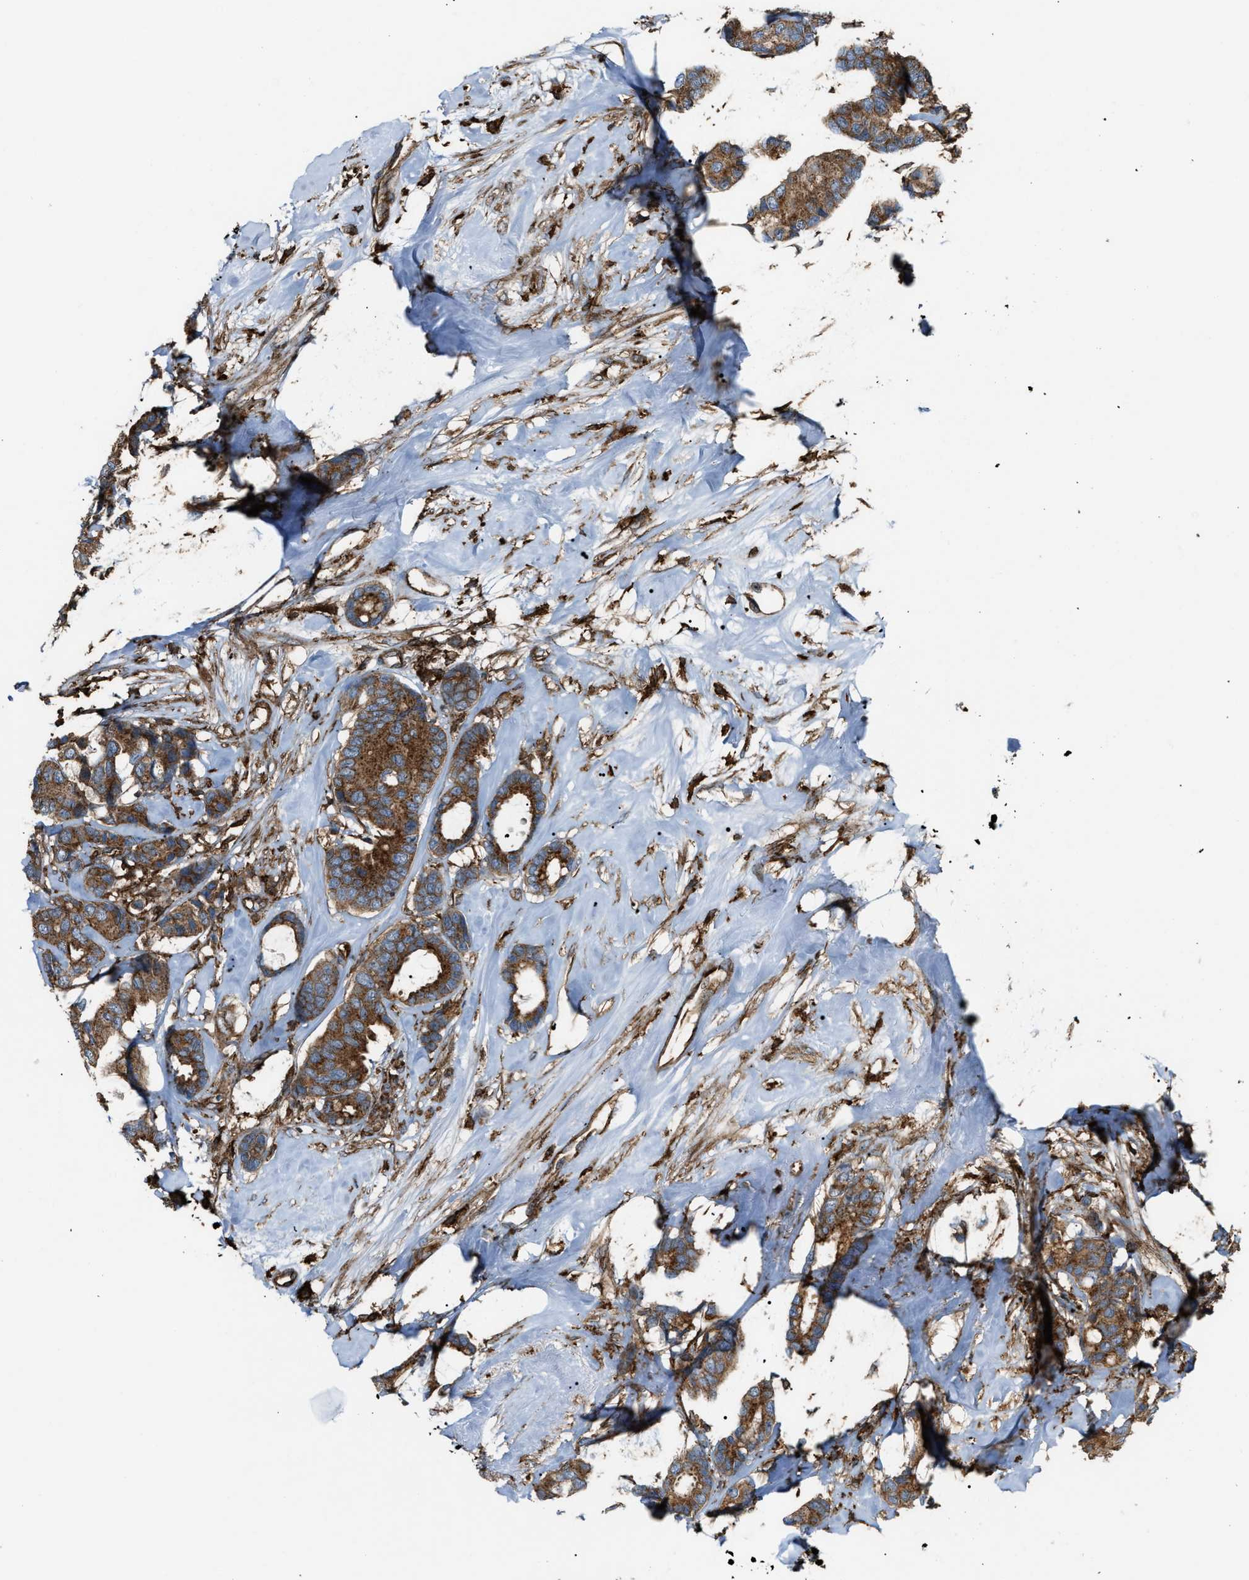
{"staining": {"intensity": "moderate", "quantity": ">75%", "location": "cytoplasmic/membranous"}, "tissue": "breast cancer", "cell_type": "Tumor cells", "image_type": "cancer", "snomed": [{"axis": "morphology", "description": "Duct carcinoma"}, {"axis": "topography", "description": "Breast"}], "caption": "Immunohistochemistry (IHC) photomicrograph of neoplastic tissue: human breast cancer (invasive ductal carcinoma) stained using IHC demonstrates medium levels of moderate protein expression localized specifically in the cytoplasmic/membranous of tumor cells, appearing as a cytoplasmic/membranous brown color.", "gene": "PICALM", "patient": {"sex": "female", "age": 87}}